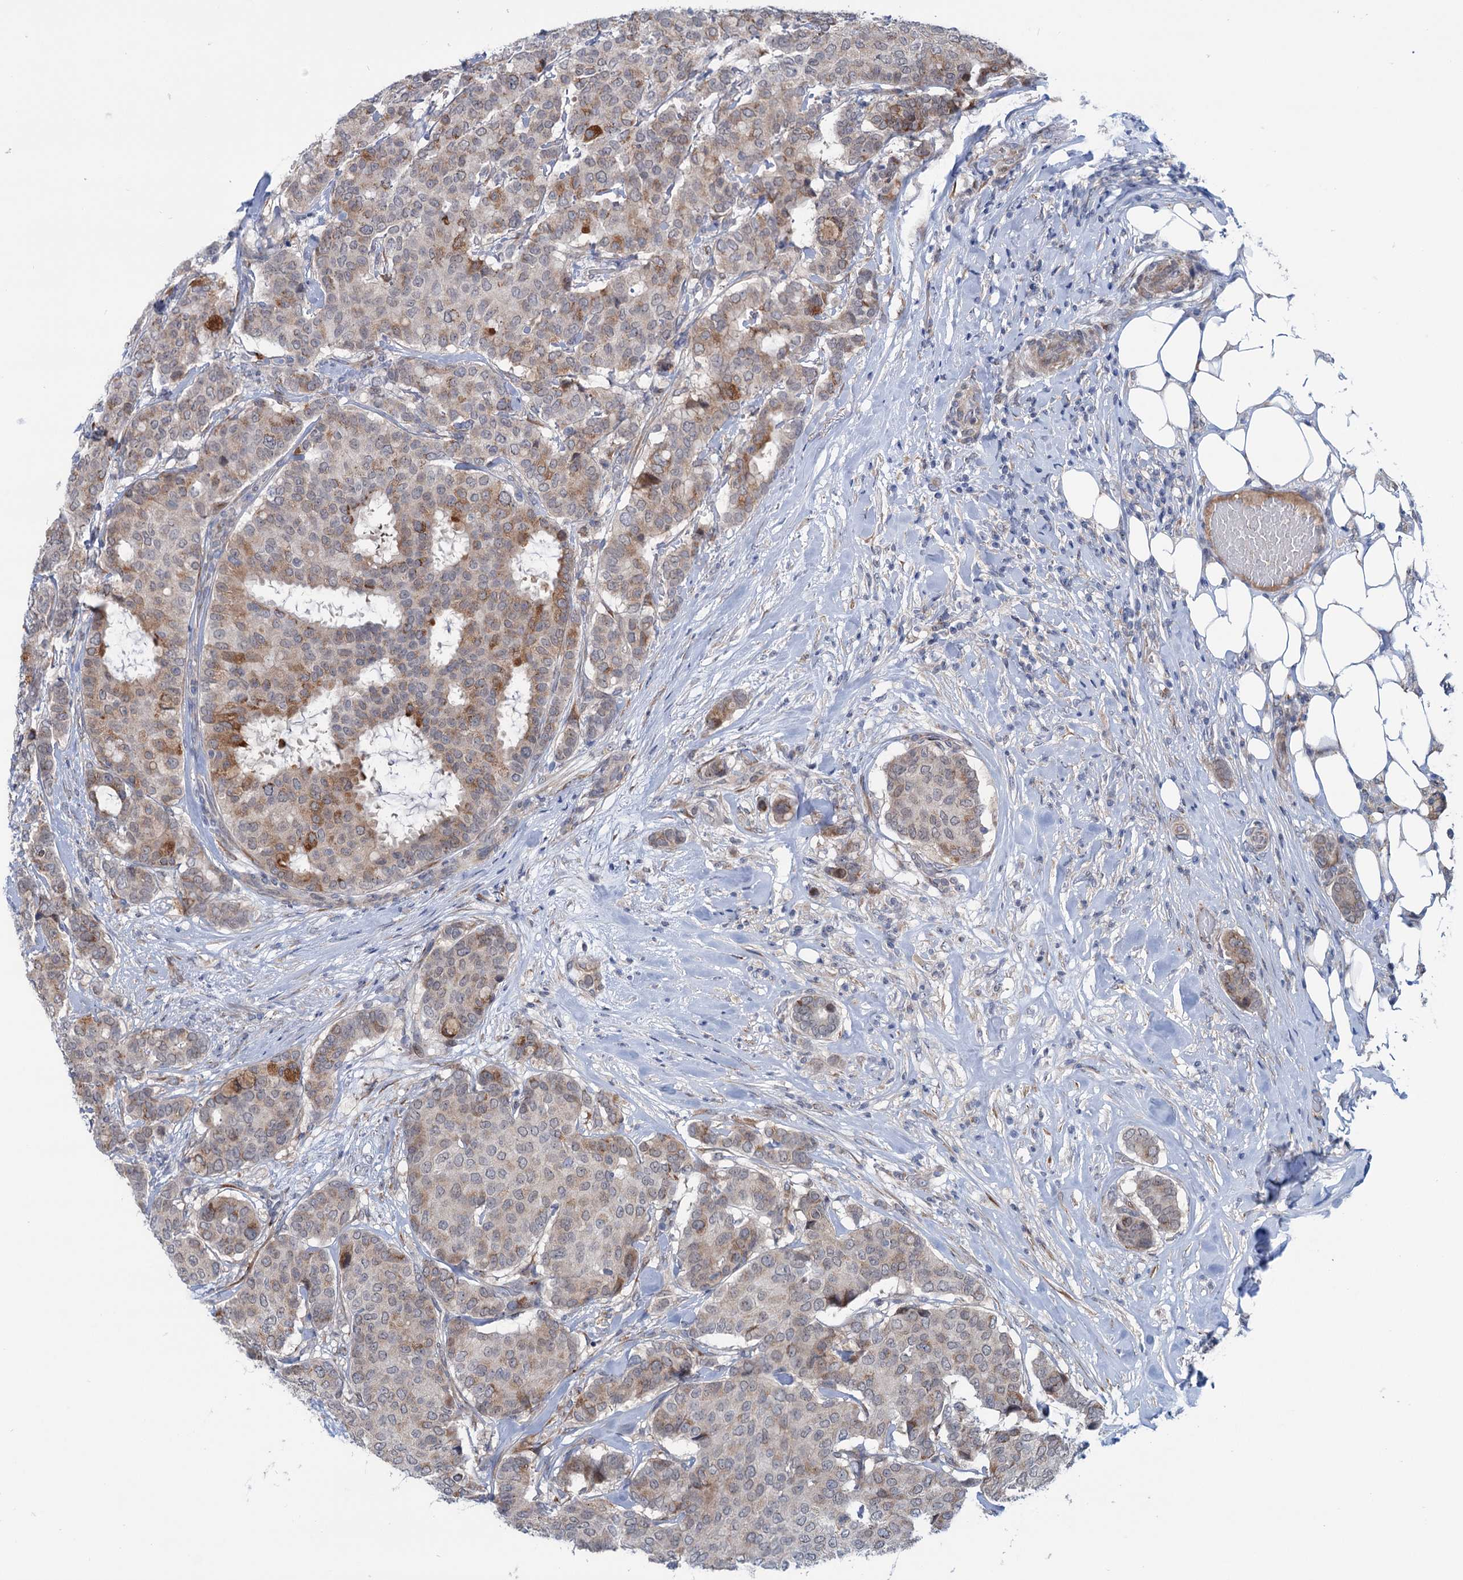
{"staining": {"intensity": "moderate", "quantity": "<25%", "location": "cytoplasmic/membranous"}, "tissue": "breast cancer", "cell_type": "Tumor cells", "image_type": "cancer", "snomed": [{"axis": "morphology", "description": "Duct carcinoma"}, {"axis": "topography", "description": "Breast"}], "caption": "Breast cancer (invasive ductal carcinoma) was stained to show a protein in brown. There is low levels of moderate cytoplasmic/membranous staining in about <25% of tumor cells. The protein is stained brown, and the nuclei are stained in blue (DAB (3,3'-diaminobenzidine) IHC with brightfield microscopy, high magnification).", "gene": "ELP4", "patient": {"sex": "female", "age": 75}}